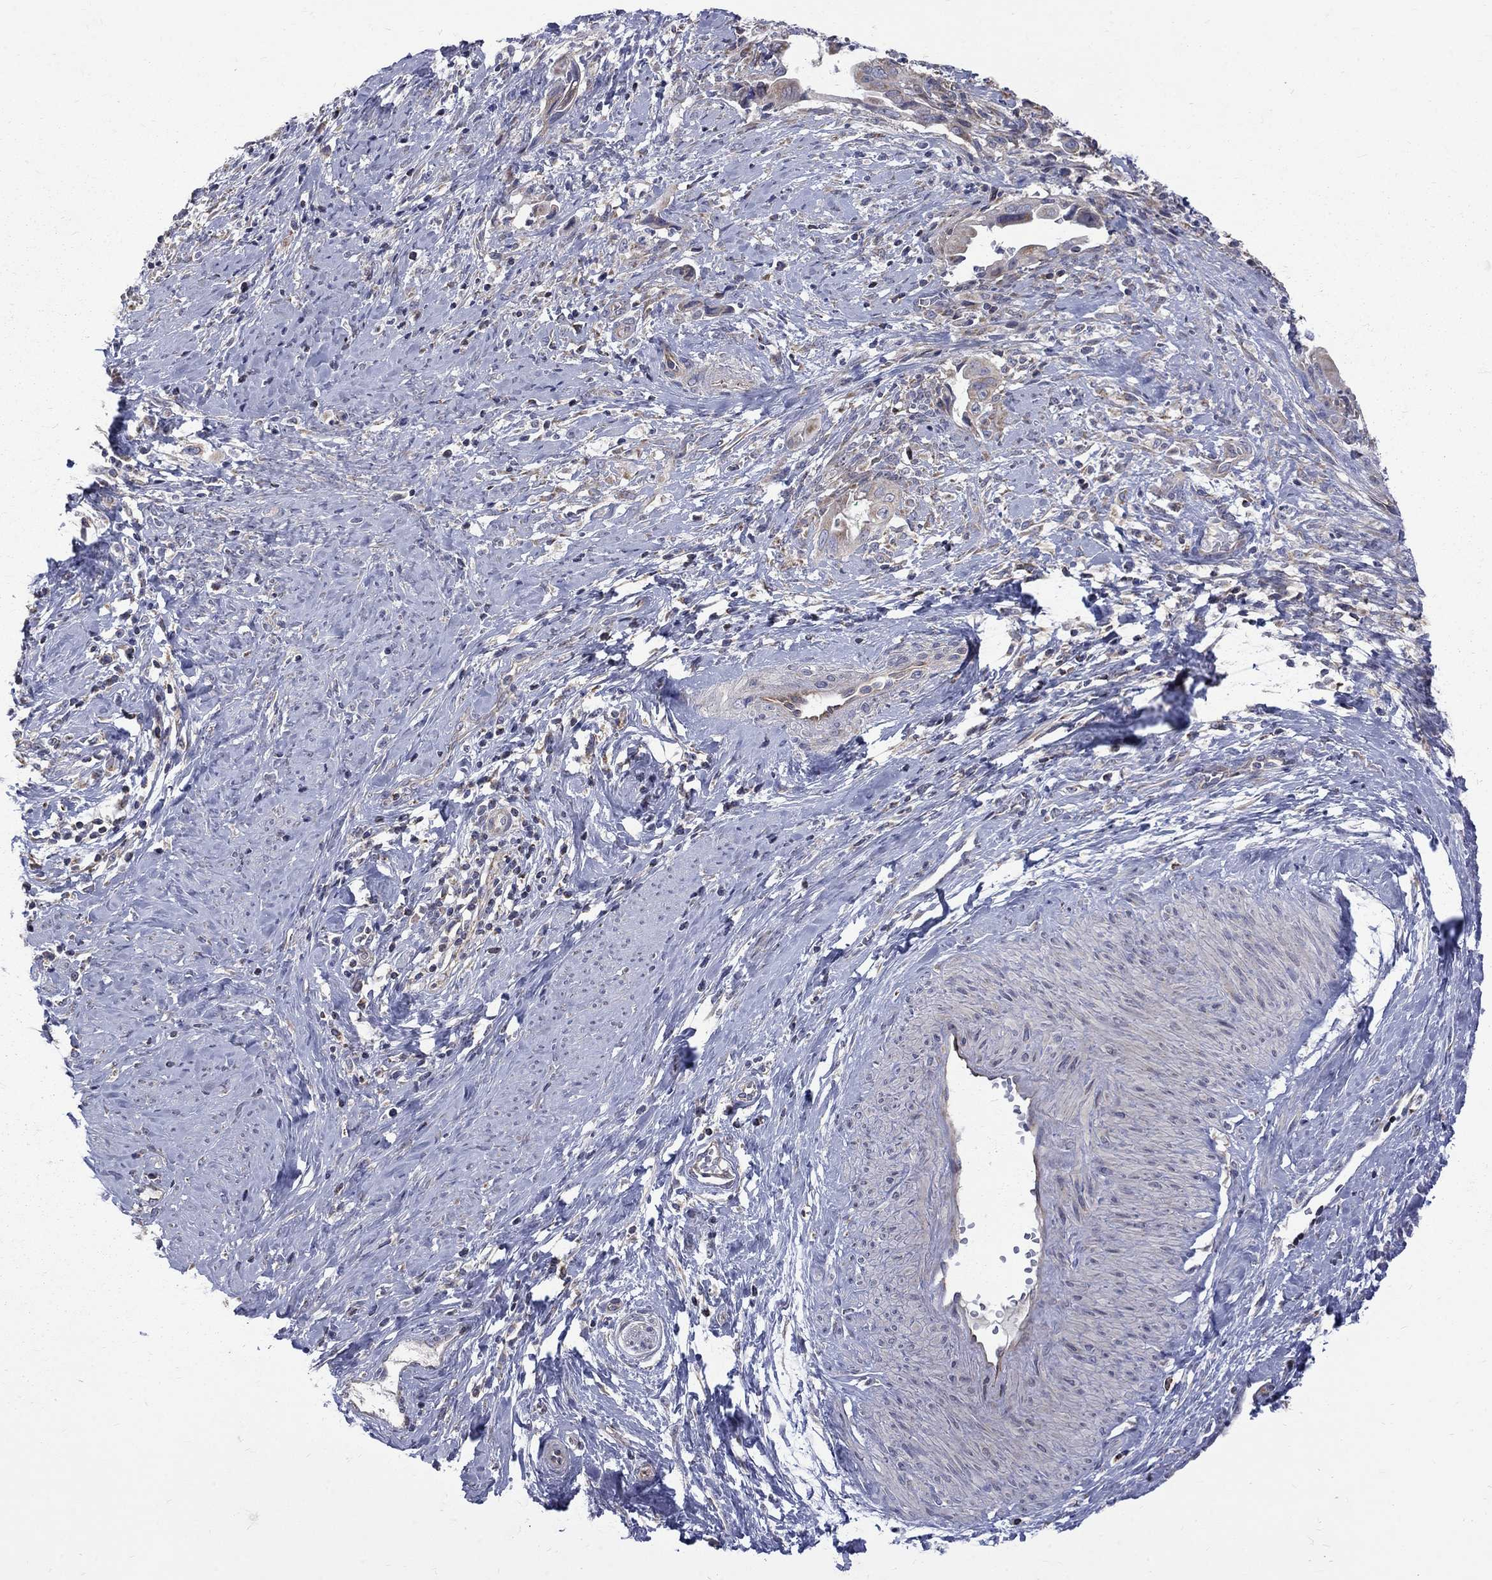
{"staining": {"intensity": "strong", "quantity": "<25%", "location": "cytoplasmic/membranous"}, "tissue": "cervical cancer", "cell_type": "Tumor cells", "image_type": "cancer", "snomed": [{"axis": "morphology", "description": "Adenocarcinoma, NOS"}, {"axis": "topography", "description": "Cervix"}], "caption": "Adenocarcinoma (cervical) tissue exhibits strong cytoplasmic/membranous positivity in about <25% of tumor cells, visualized by immunohistochemistry. The staining was performed using DAB to visualize the protein expression in brown, while the nuclei were stained in blue with hematoxylin (Magnification: 20x).", "gene": "SH2B1", "patient": {"sex": "female", "age": 42}}